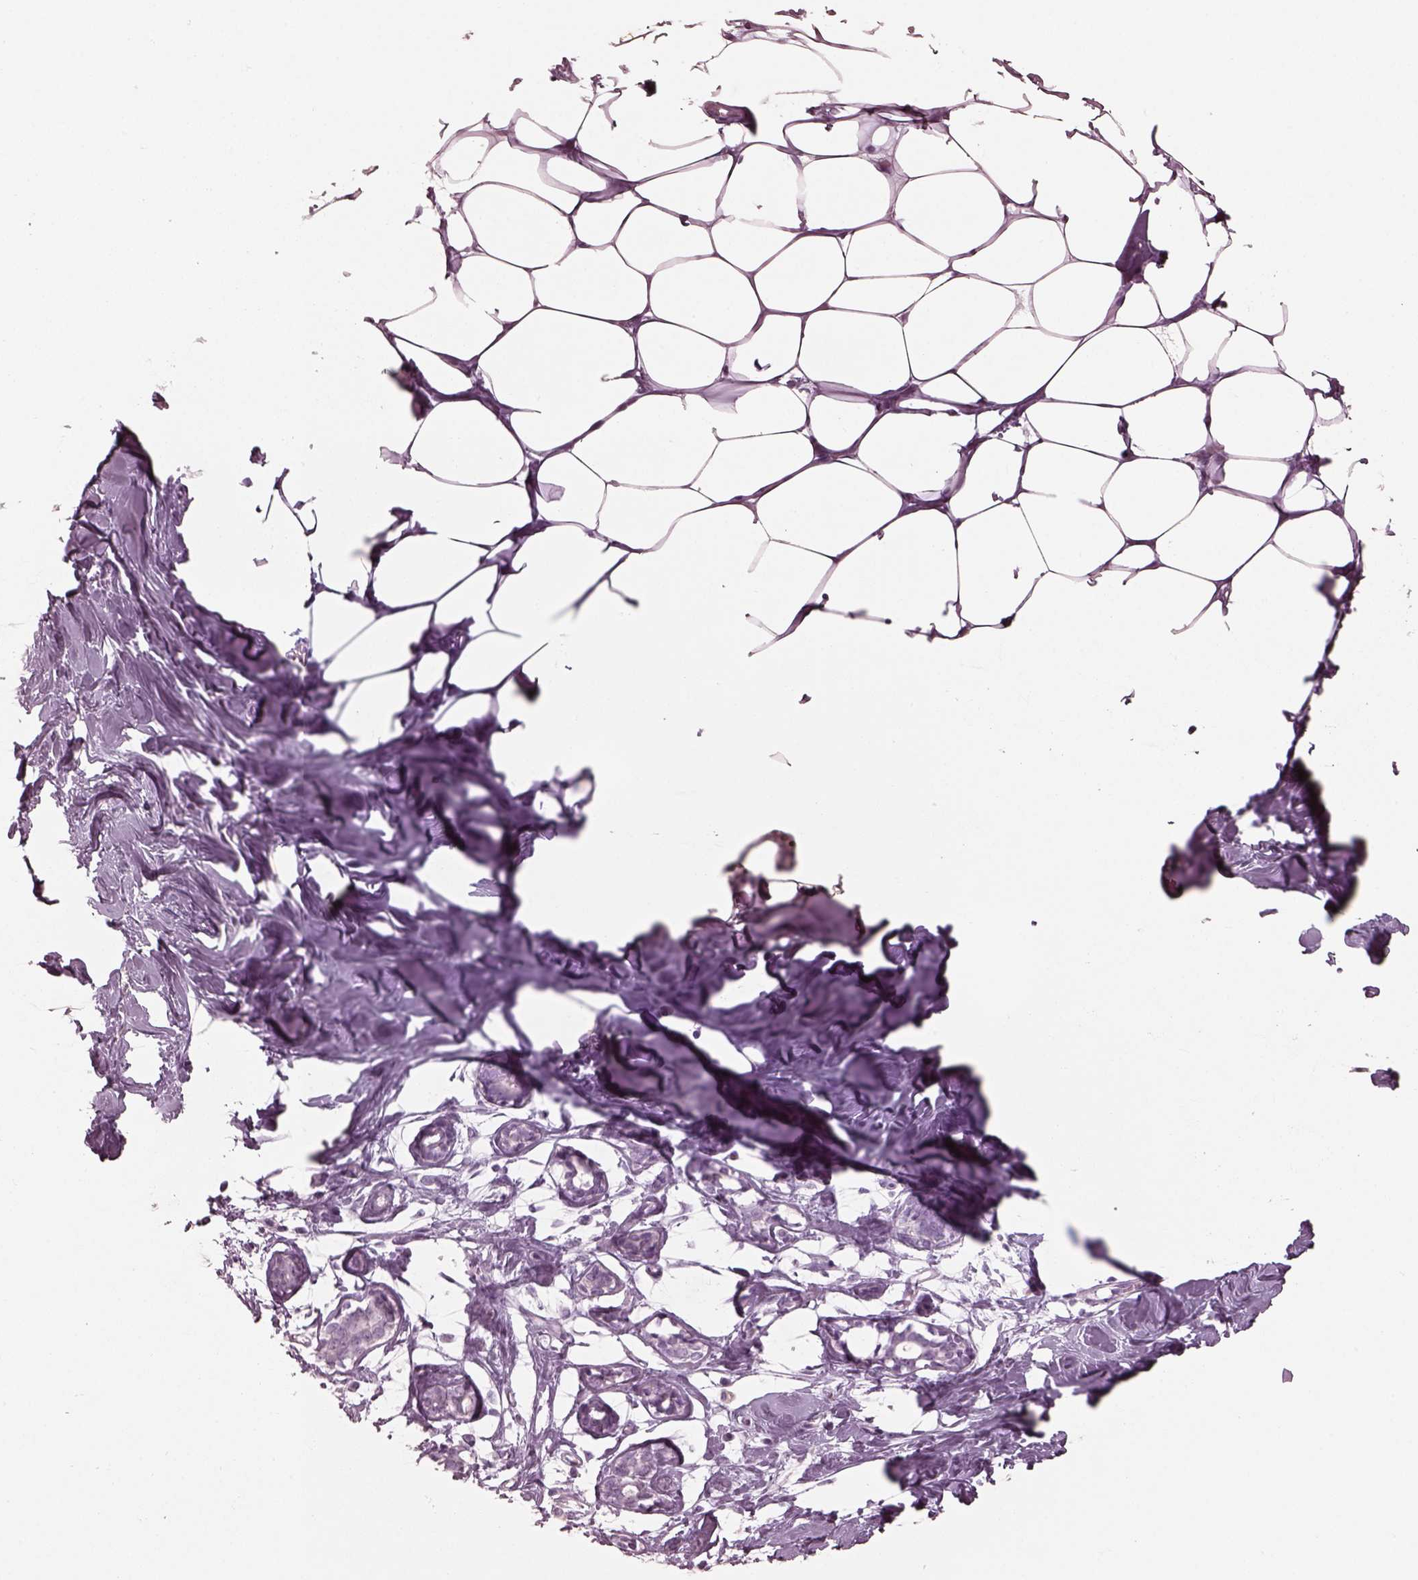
{"staining": {"intensity": "negative", "quantity": "none", "location": "none"}, "tissue": "breast", "cell_type": "Adipocytes", "image_type": "normal", "snomed": [{"axis": "morphology", "description": "Normal tissue, NOS"}, {"axis": "topography", "description": "Breast"}], "caption": "This is an immunohistochemistry (IHC) photomicrograph of normal breast. There is no expression in adipocytes.", "gene": "ENSG00000289258", "patient": {"sex": "female", "age": 27}}